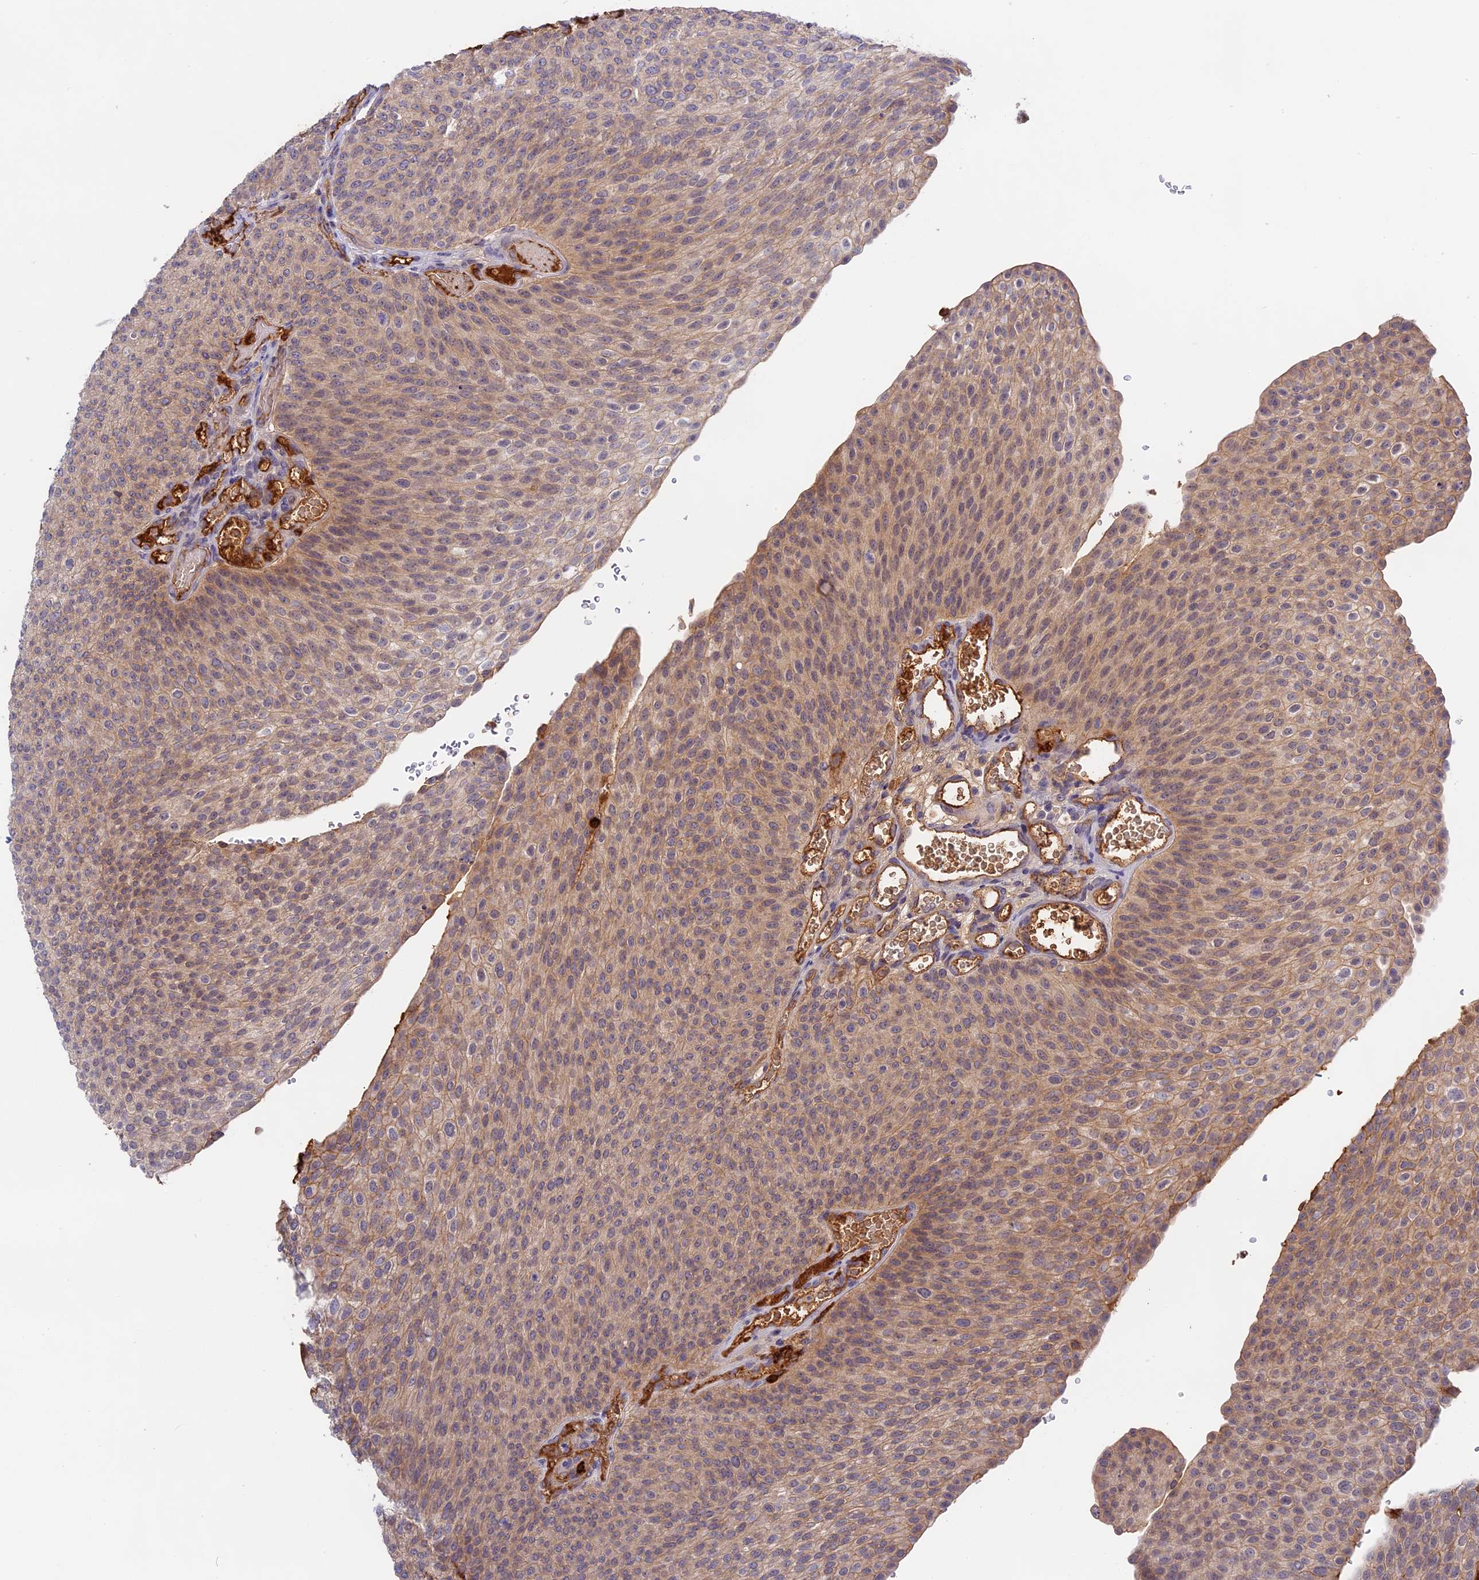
{"staining": {"intensity": "moderate", "quantity": "25%-75%", "location": "cytoplasmic/membranous"}, "tissue": "urothelial cancer", "cell_type": "Tumor cells", "image_type": "cancer", "snomed": [{"axis": "morphology", "description": "Urothelial carcinoma, High grade"}, {"axis": "topography", "description": "Urinary bladder"}], "caption": "Immunohistochemistry (IHC) staining of urothelial carcinoma (high-grade), which shows medium levels of moderate cytoplasmic/membranous expression in approximately 25%-75% of tumor cells indicating moderate cytoplasmic/membranous protein positivity. The staining was performed using DAB (3,3'-diaminobenzidine) (brown) for protein detection and nuclei were counterstained in hematoxylin (blue).", "gene": "ADGRD1", "patient": {"sex": "female", "age": 79}}